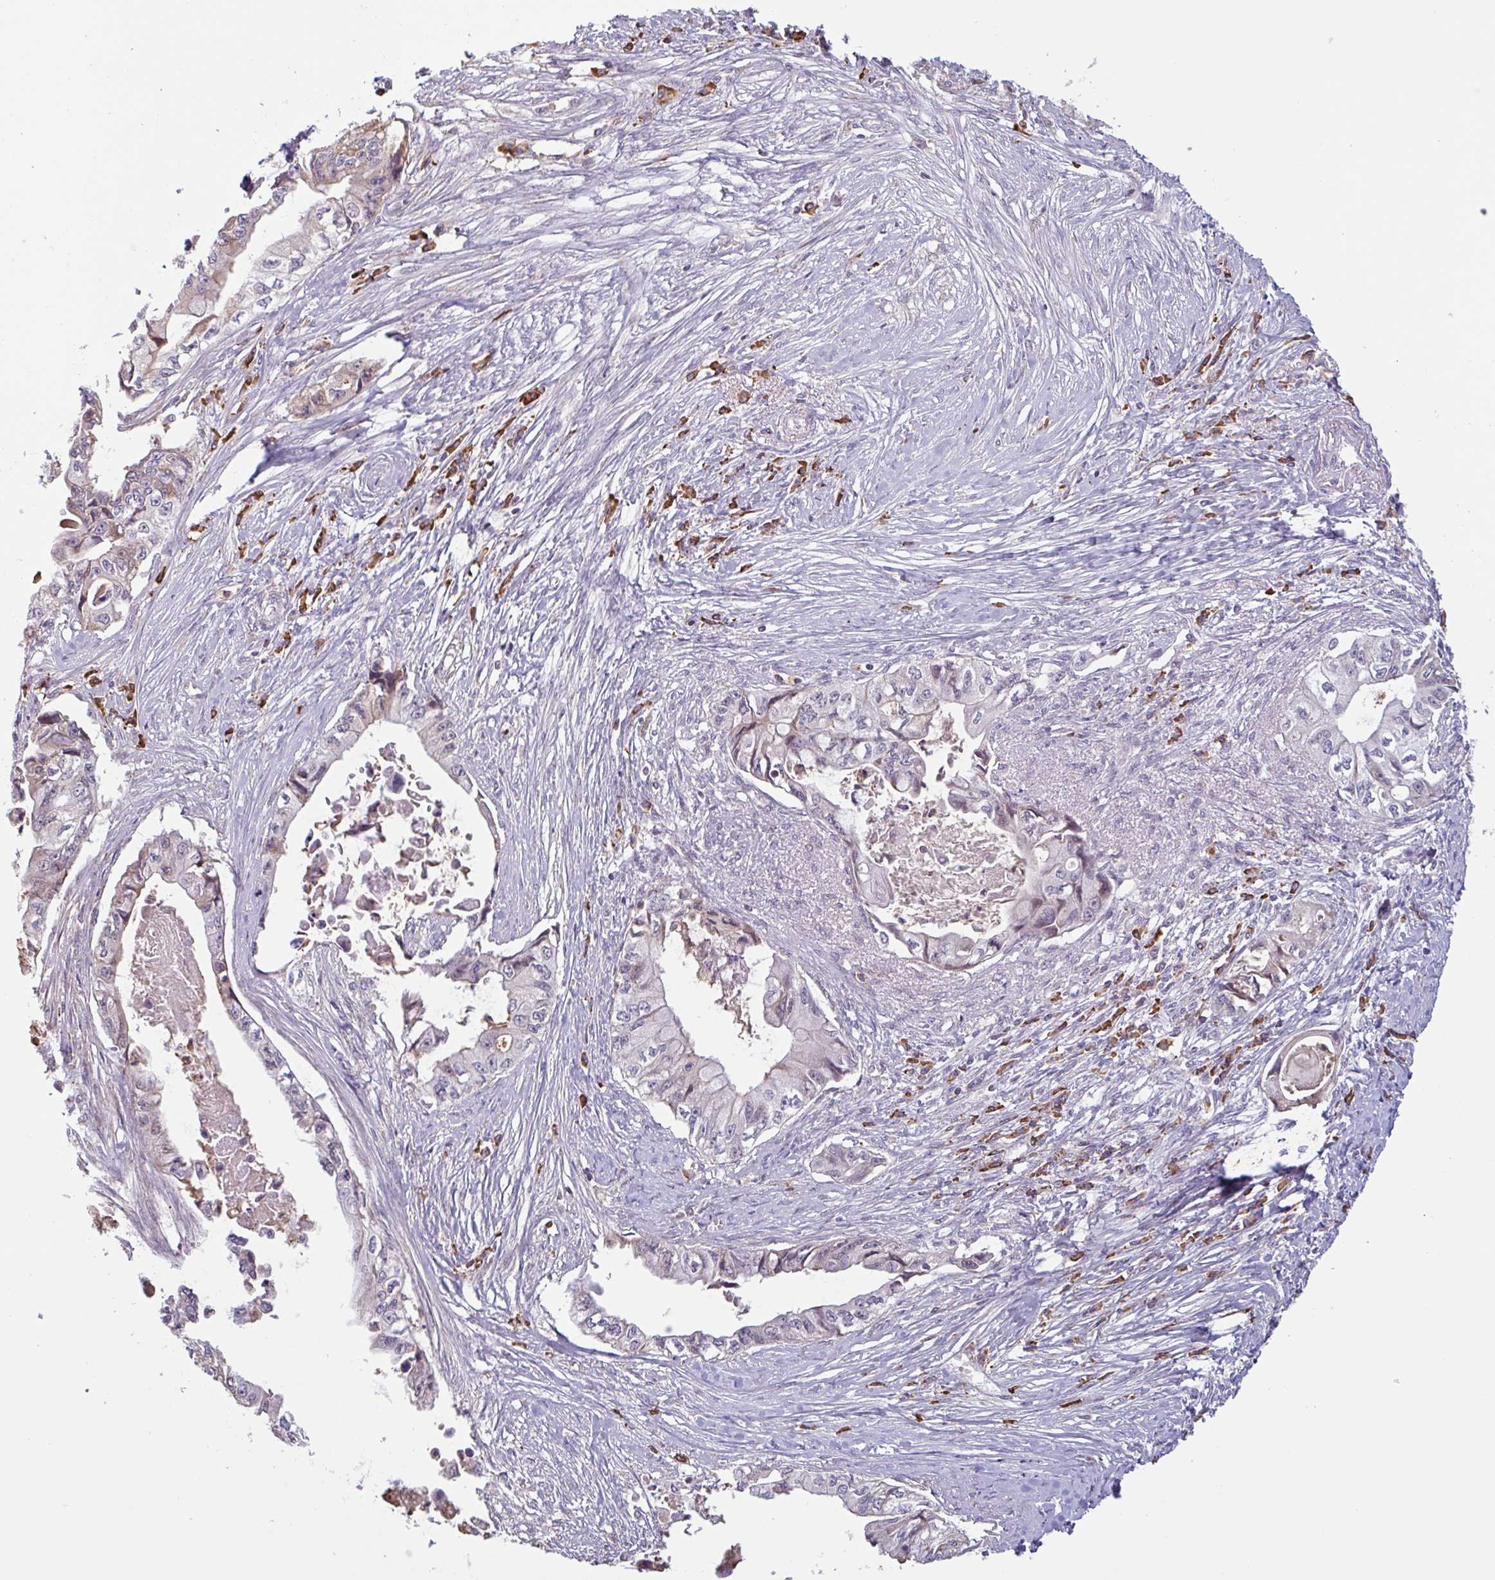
{"staining": {"intensity": "negative", "quantity": "none", "location": "none"}, "tissue": "pancreatic cancer", "cell_type": "Tumor cells", "image_type": "cancer", "snomed": [{"axis": "morphology", "description": "Adenocarcinoma, NOS"}, {"axis": "topography", "description": "Pancreas"}], "caption": "The micrograph demonstrates no staining of tumor cells in pancreatic cancer. Nuclei are stained in blue.", "gene": "TAF1D", "patient": {"sex": "male", "age": 66}}